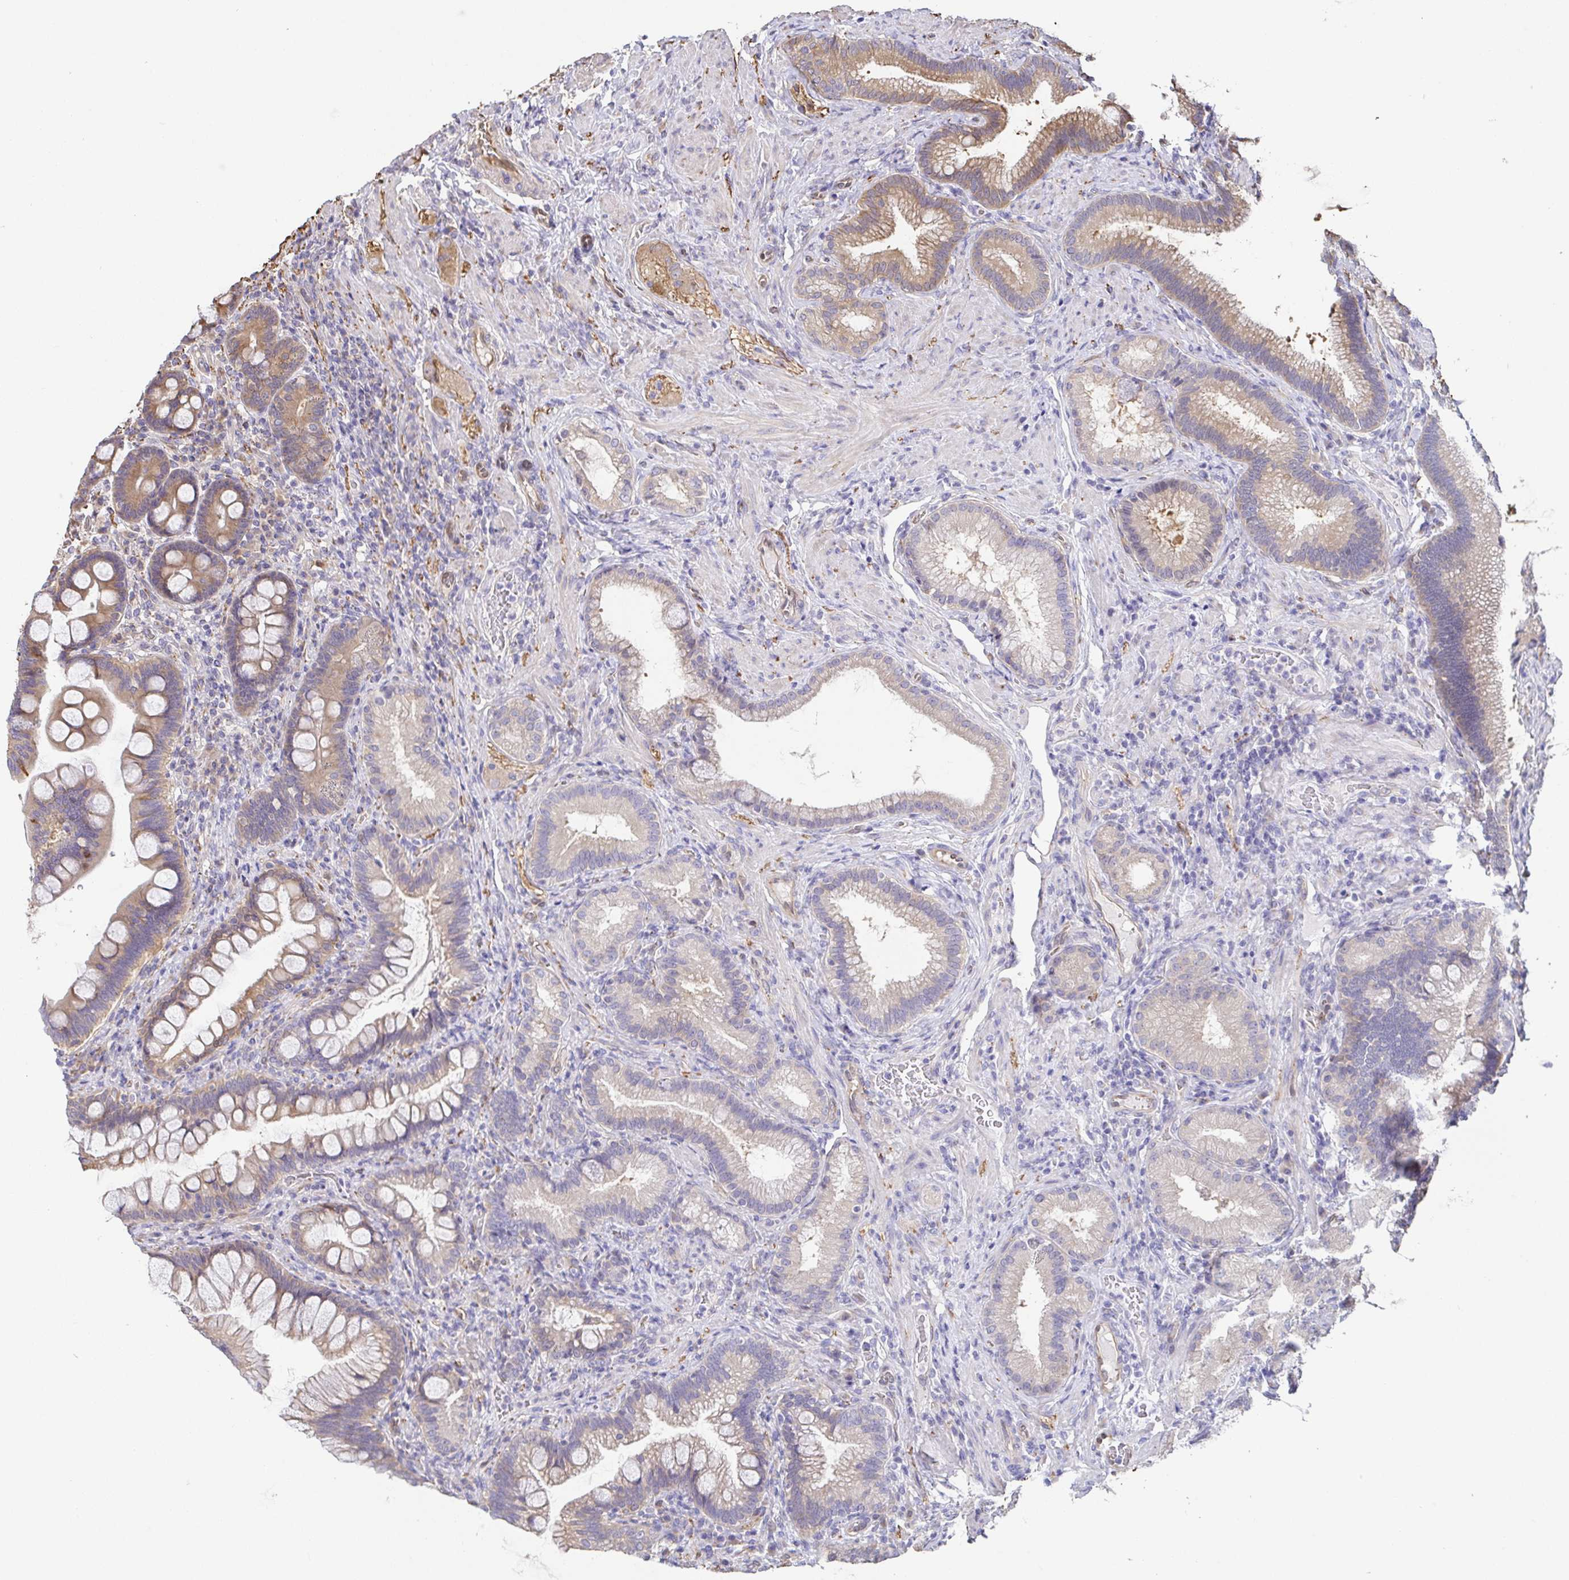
{"staining": {"intensity": "weak", "quantity": ">75%", "location": "cytoplasmic/membranous"}, "tissue": "duodenum", "cell_type": "Glandular cells", "image_type": "normal", "snomed": [{"axis": "morphology", "description": "Normal tissue, NOS"}, {"axis": "topography", "description": "Pancreas"}, {"axis": "topography", "description": "Duodenum"}], "caption": "The micrograph shows immunohistochemical staining of unremarkable duodenum. There is weak cytoplasmic/membranous positivity is seen in about >75% of glandular cells.", "gene": "EIF3D", "patient": {"sex": "male", "age": 59}}